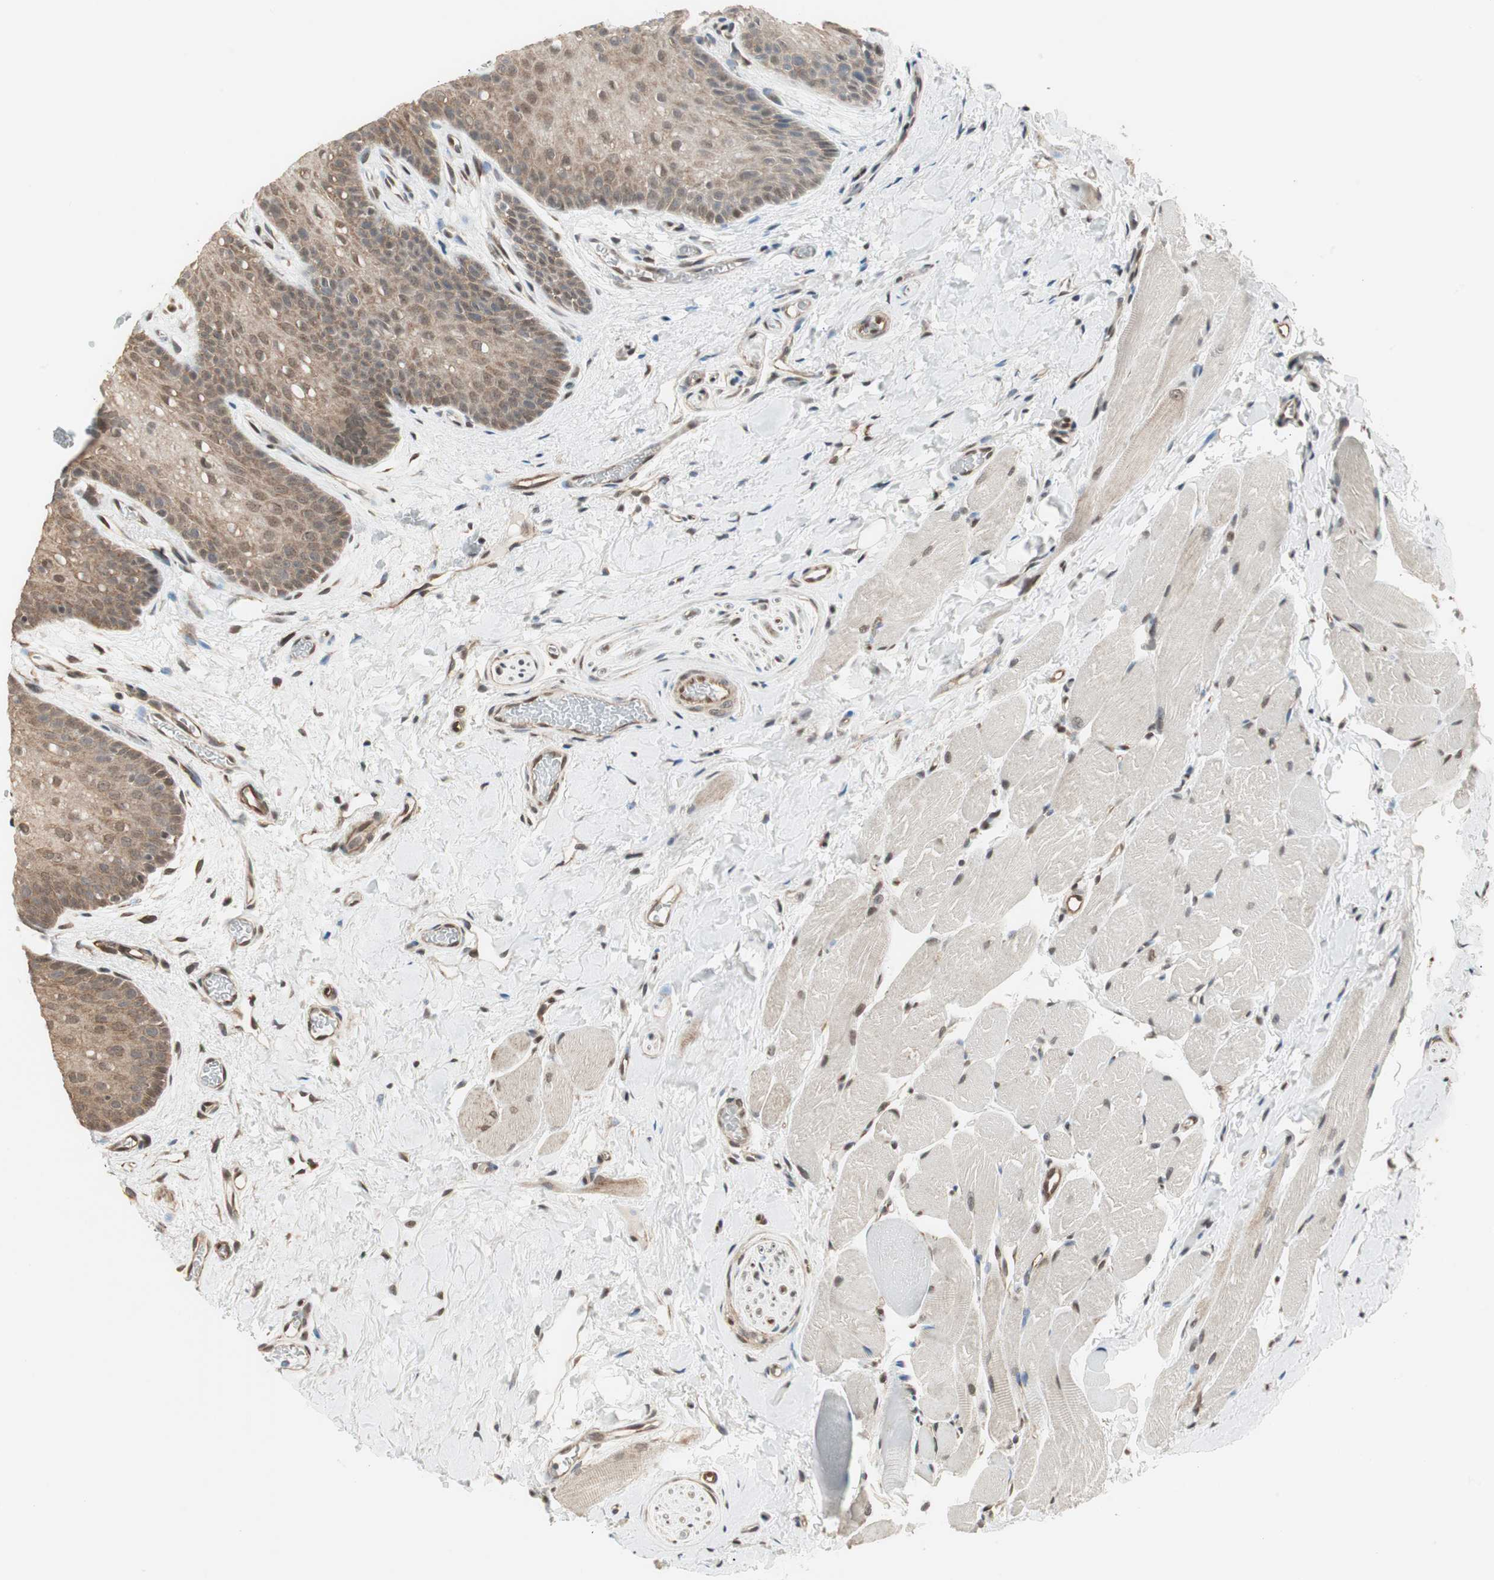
{"staining": {"intensity": "moderate", "quantity": ">75%", "location": "cytoplasmic/membranous,nuclear"}, "tissue": "oral mucosa", "cell_type": "Squamous epithelial cells", "image_type": "normal", "snomed": [{"axis": "morphology", "description": "Normal tissue, NOS"}, {"axis": "topography", "description": "Oral tissue"}], "caption": "This photomicrograph demonstrates unremarkable oral mucosa stained with immunohistochemistry to label a protein in brown. The cytoplasmic/membranous,nuclear of squamous epithelial cells show moderate positivity for the protein. Nuclei are counter-stained blue.", "gene": "ZBTB17", "patient": {"sex": "male", "age": 54}}